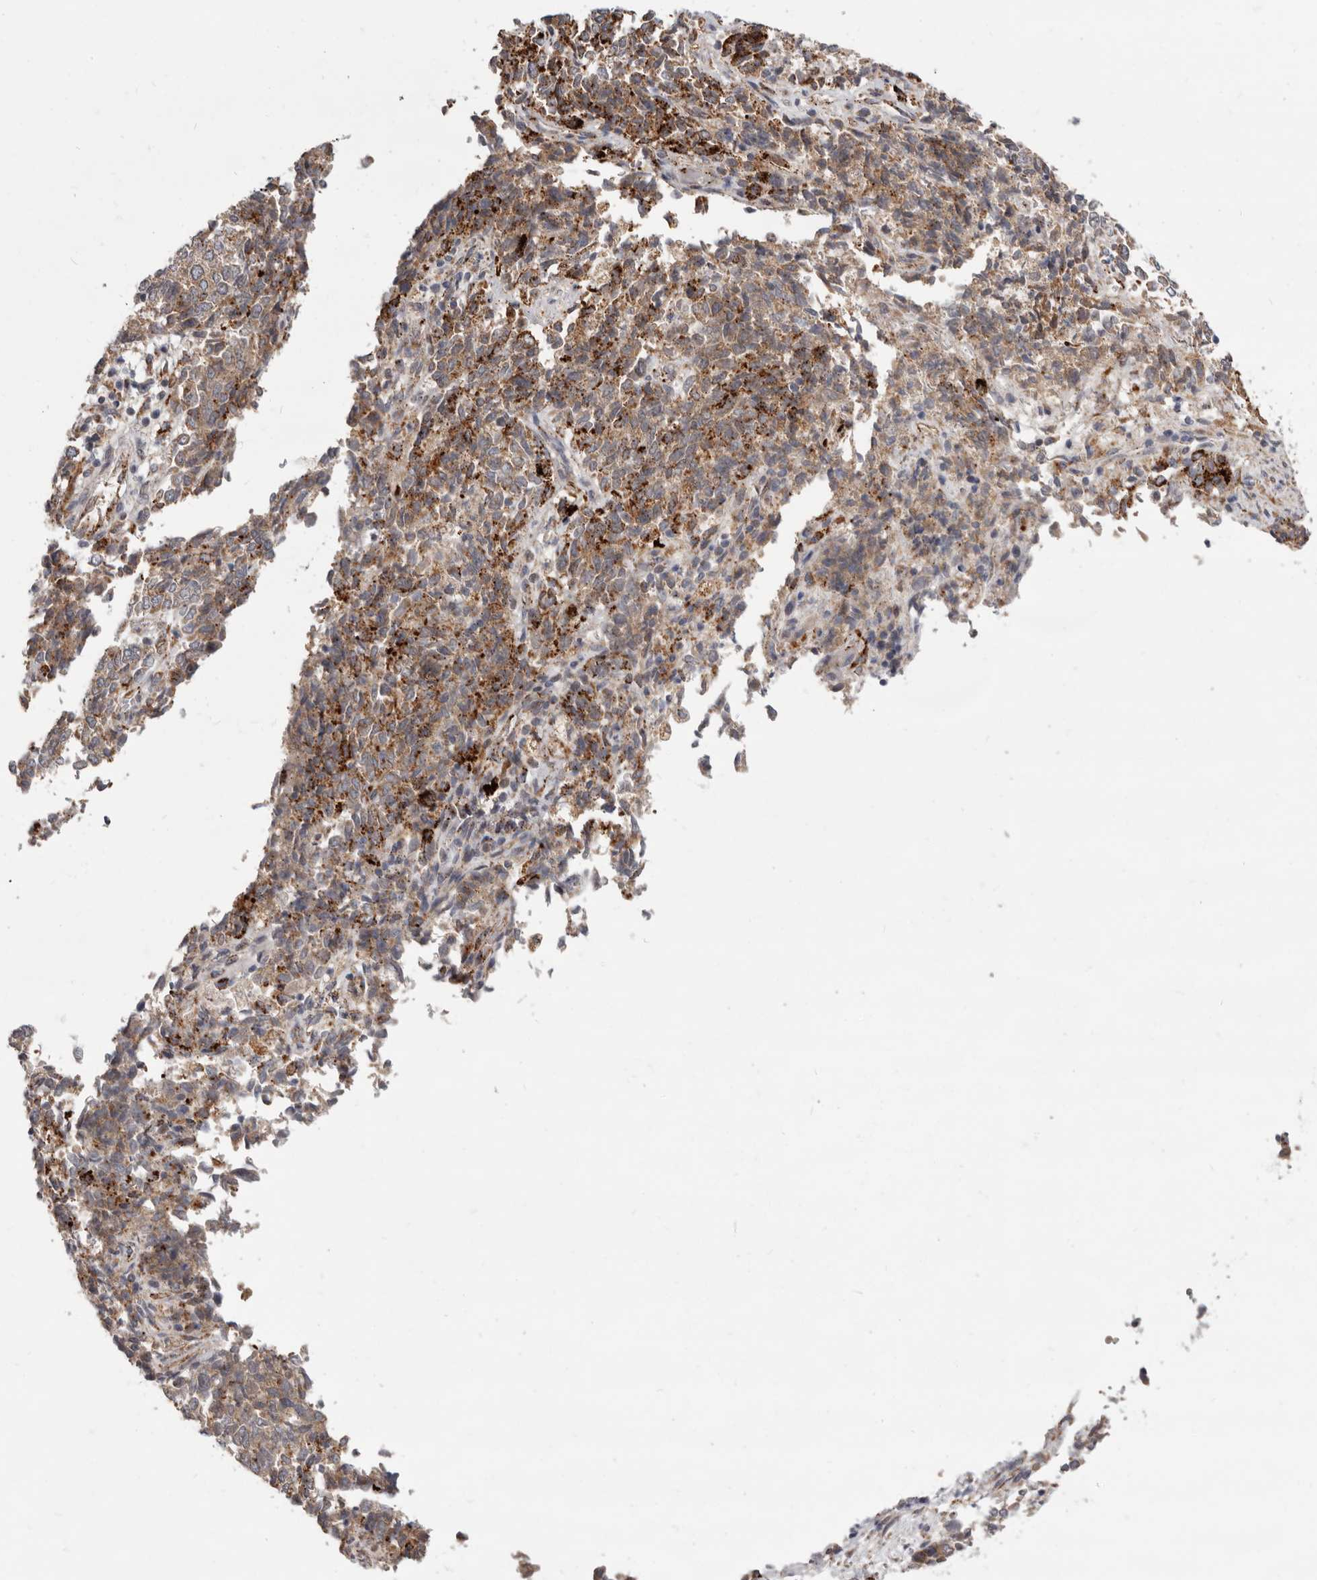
{"staining": {"intensity": "strong", "quantity": ">75%", "location": "cytoplasmic/membranous"}, "tissue": "endometrial cancer", "cell_type": "Tumor cells", "image_type": "cancer", "snomed": [{"axis": "morphology", "description": "Adenocarcinoma, NOS"}, {"axis": "topography", "description": "Endometrium"}], "caption": "This histopathology image reveals endometrial adenocarcinoma stained with immunohistochemistry to label a protein in brown. The cytoplasmic/membranous of tumor cells show strong positivity for the protein. Nuclei are counter-stained blue.", "gene": "TOR3A", "patient": {"sex": "female", "age": 80}}